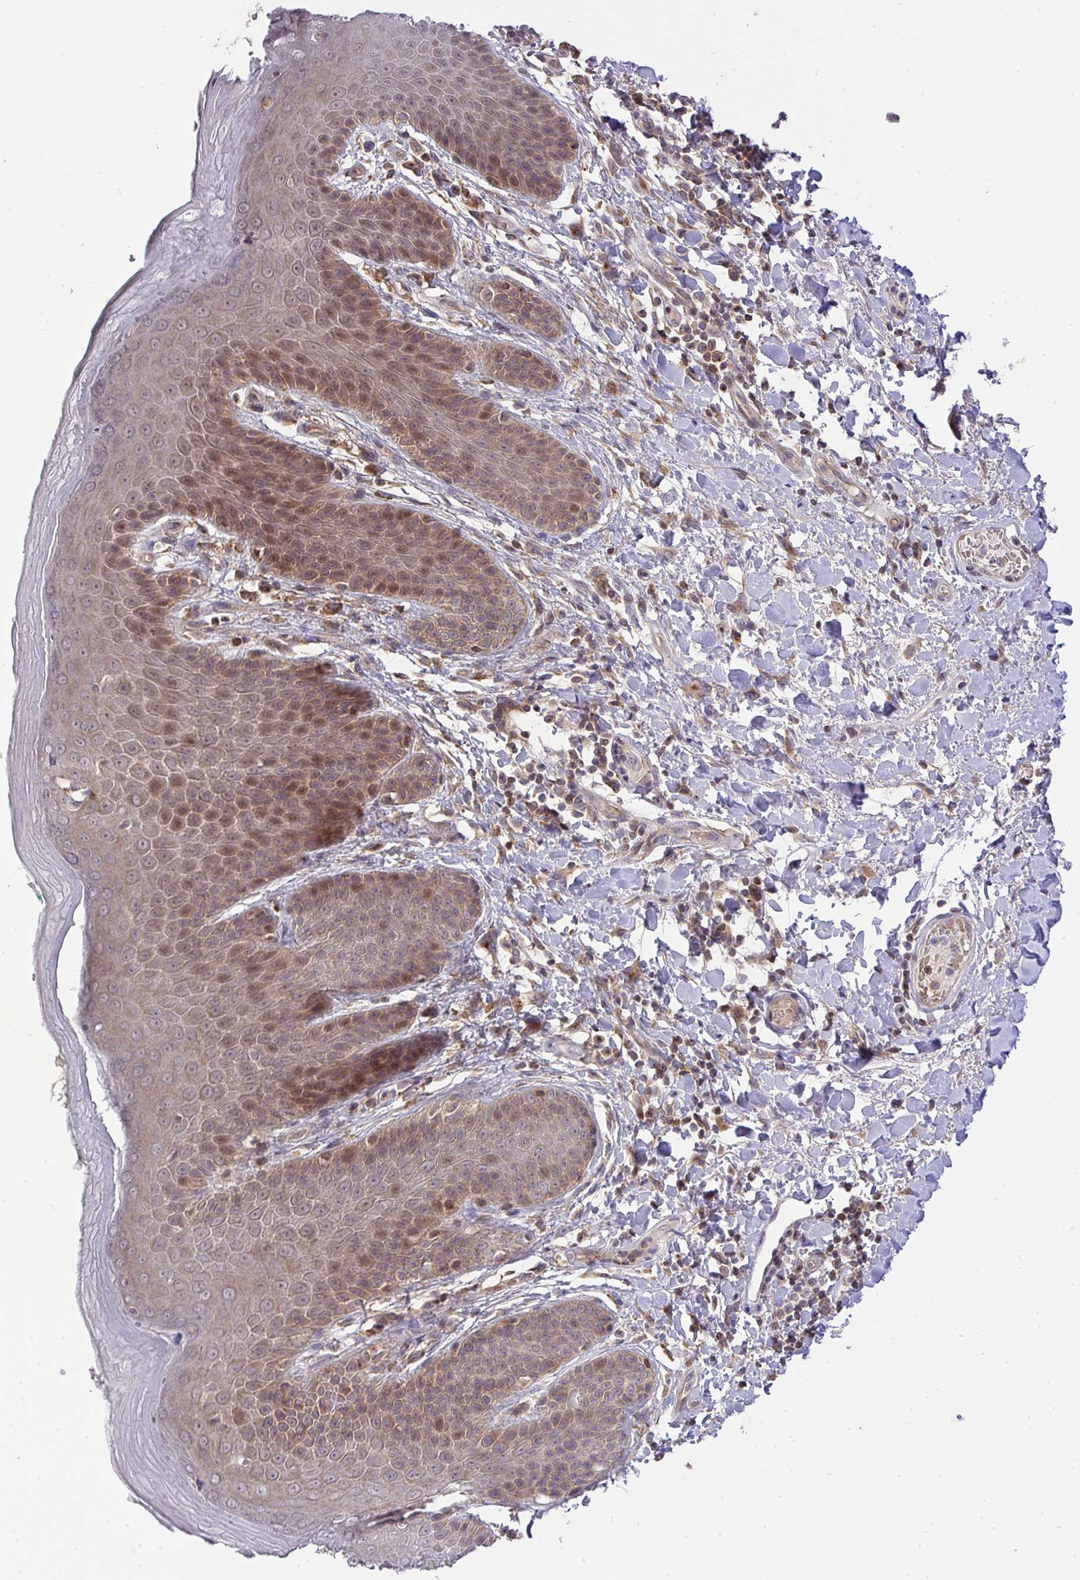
{"staining": {"intensity": "moderate", "quantity": "25%-75%", "location": "cytoplasmic/membranous,nuclear"}, "tissue": "skin", "cell_type": "Epidermal cells", "image_type": "normal", "snomed": [{"axis": "morphology", "description": "Normal tissue, NOS"}, {"axis": "topography", "description": "Peripheral nerve tissue"}], "caption": "IHC staining of unremarkable skin, which demonstrates medium levels of moderate cytoplasmic/membranous,nuclear positivity in about 25%-75% of epidermal cells indicating moderate cytoplasmic/membranous,nuclear protein positivity. The staining was performed using DAB (brown) for protein detection and nuclei were counterstained in hematoxylin (blue).", "gene": "SLC9A6", "patient": {"sex": "male", "age": 51}}